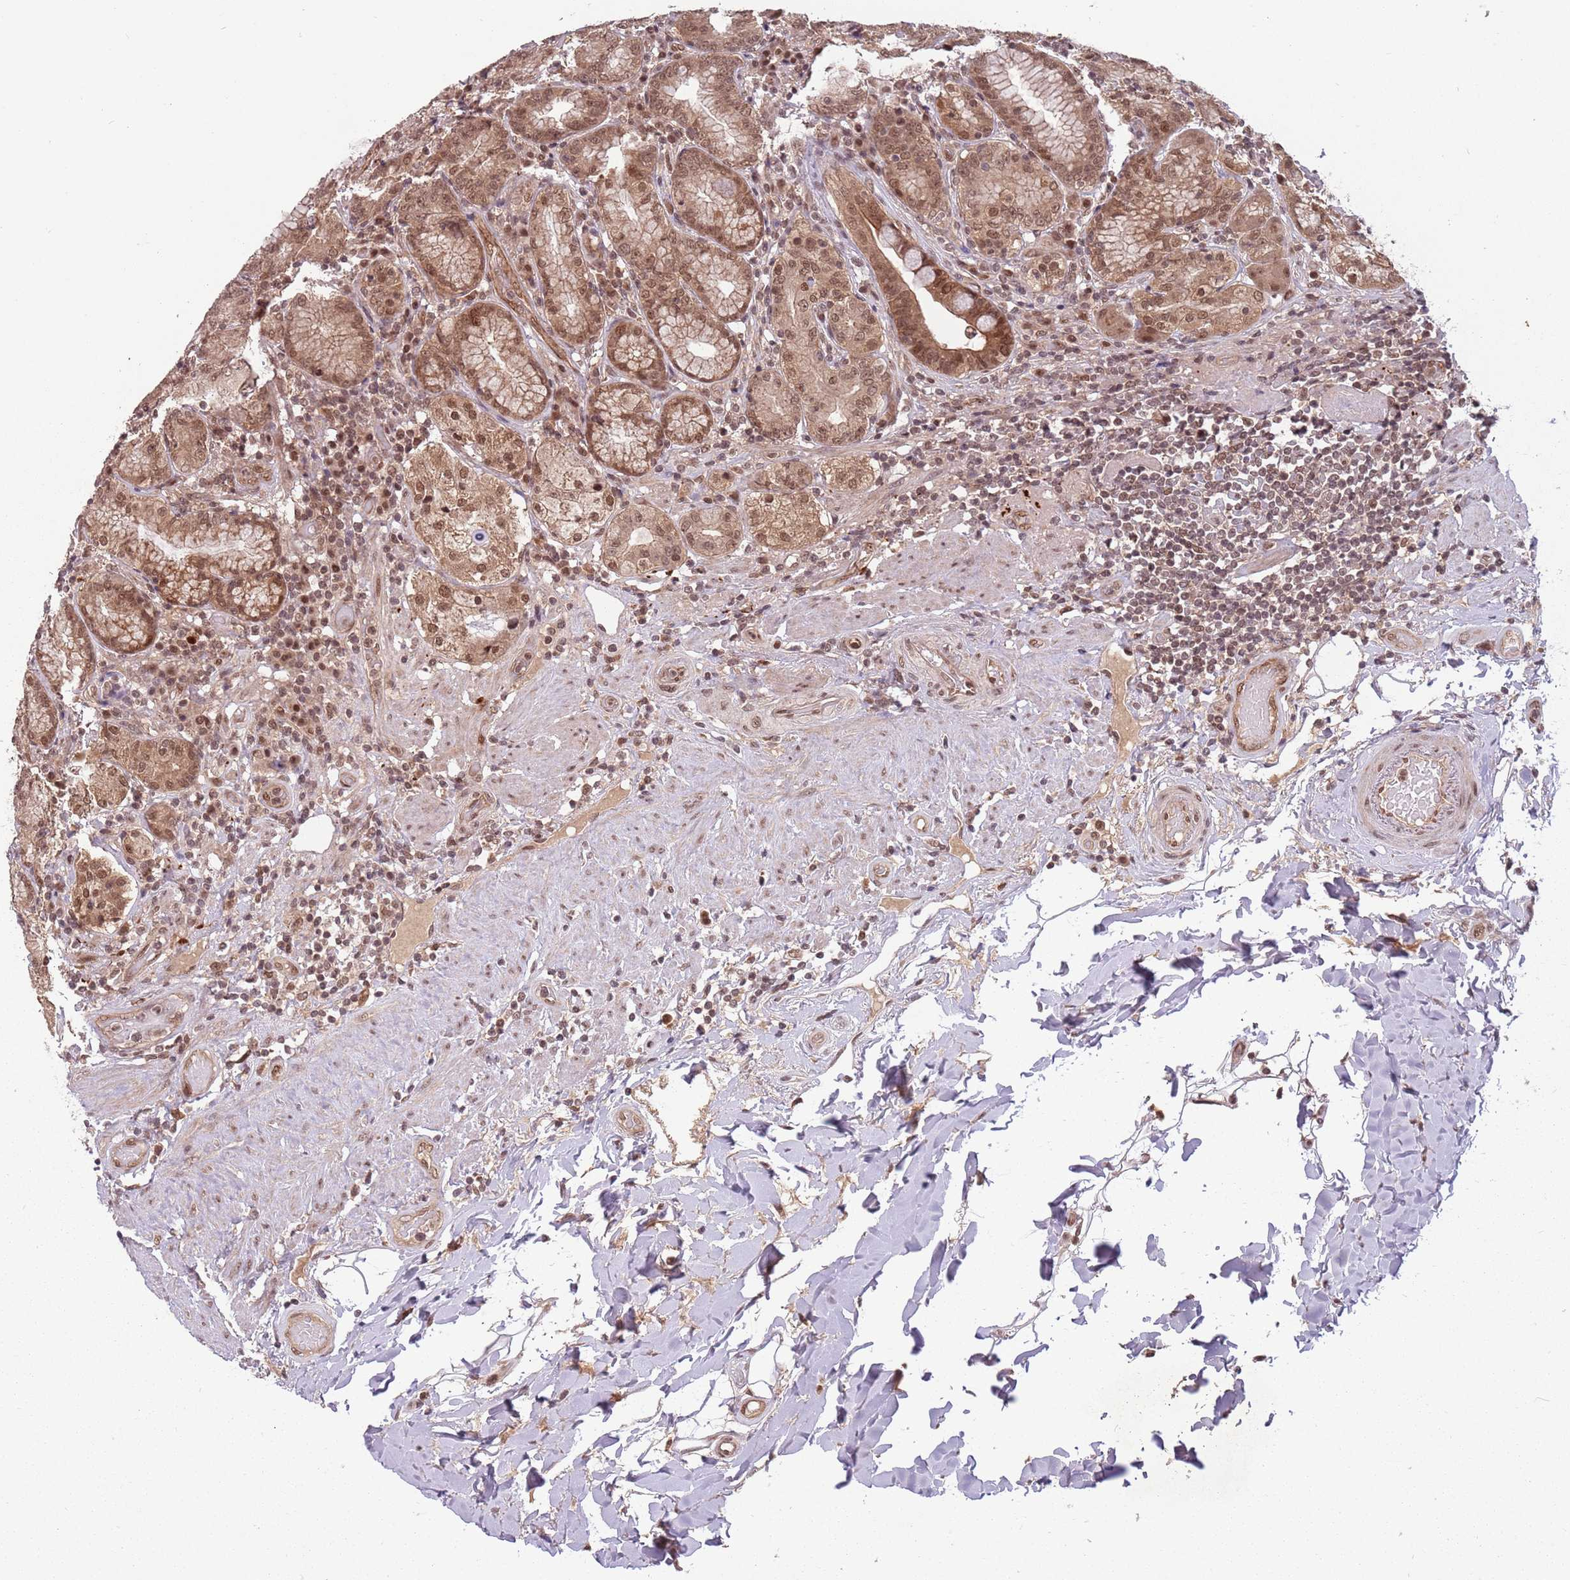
{"staining": {"intensity": "moderate", "quantity": ">75%", "location": "cytoplasmic/membranous,nuclear"}, "tissue": "stomach", "cell_type": "Glandular cells", "image_type": "normal", "snomed": [{"axis": "morphology", "description": "Normal tissue, NOS"}, {"axis": "topography", "description": "Stomach, upper"}, {"axis": "topography", "description": "Stomach, lower"}], "caption": "Immunohistochemistry of normal human stomach displays medium levels of moderate cytoplasmic/membranous,nuclear staining in about >75% of glandular cells. (Brightfield microscopy of DAB IHC at high magnification).", "gene": "ADAMTS3", "patient": {"sex": "female", "age": 76}}